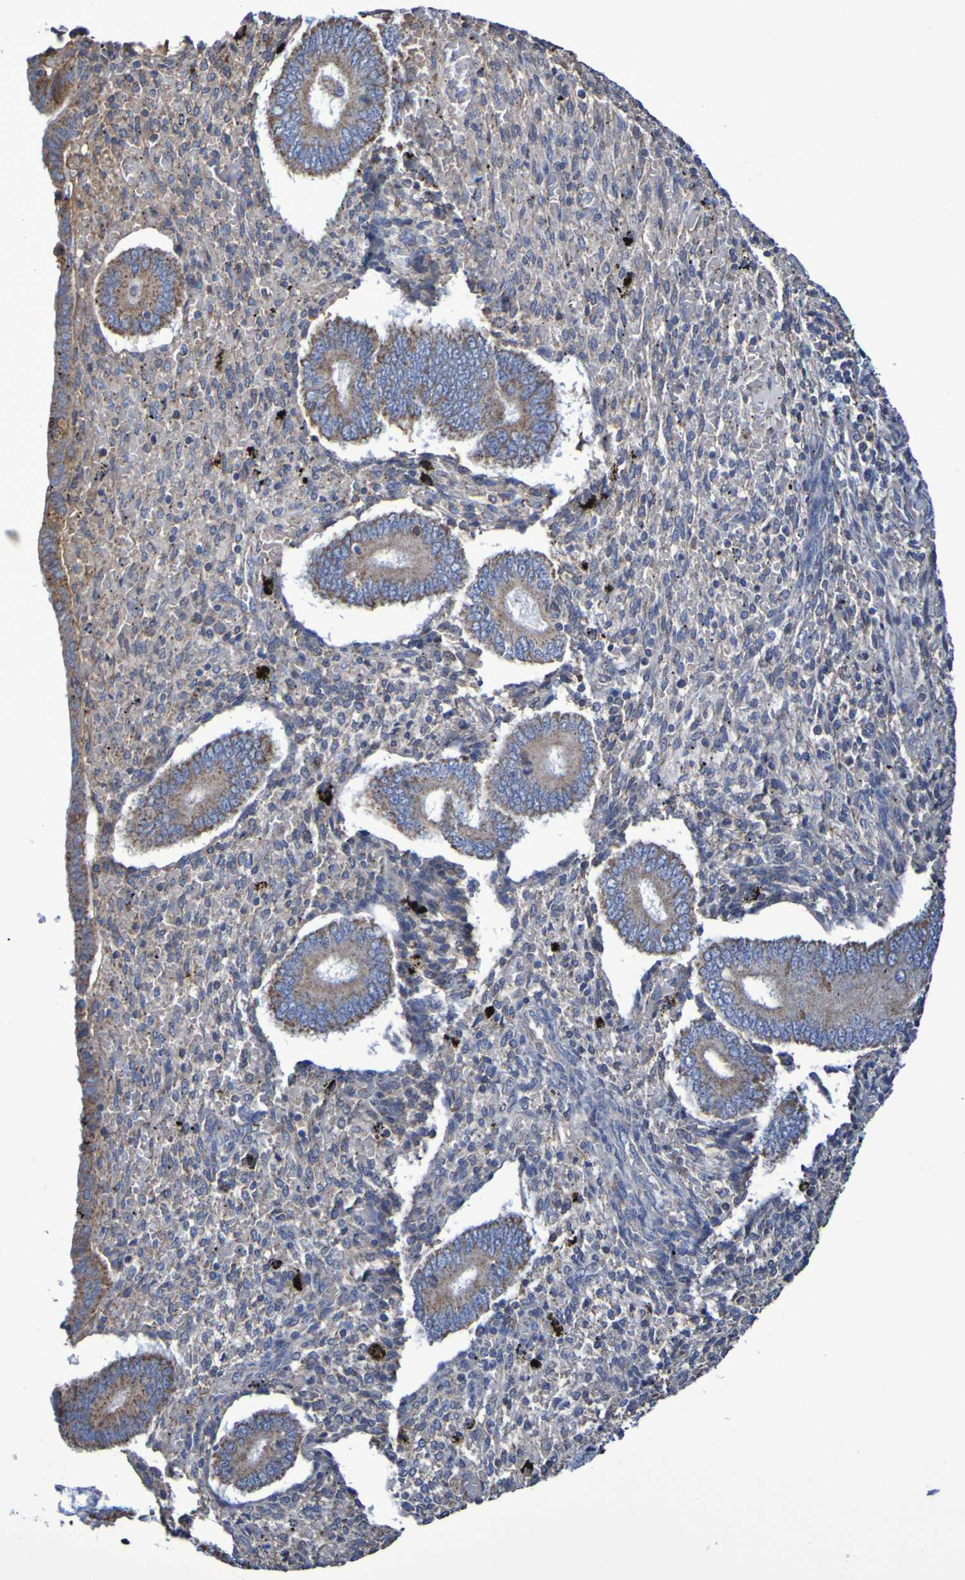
{"staining": {"intensity": "weak", "quantity": "25%-75%", "location": "cytoplasmic/membranous"}, "tissue": "endometrium", "cell_type": "Cells in endometrial stroma", "image_type": "normal", "snomed": [{"axis": "morphology", "description": "Normal tissue, NOS"}, {"axis": "topography", "description": "Endometrium"}], "caption": "Endometrium stained with DAB (3,3'-diaminobenzidine) IHC demonstrates low levels of weak cytoplasmic/membranous staining in about 25%-75% of cells in endometrial stroma.", "gene": "CNTN2", "patient": {"sex": "female", "age": 42}}